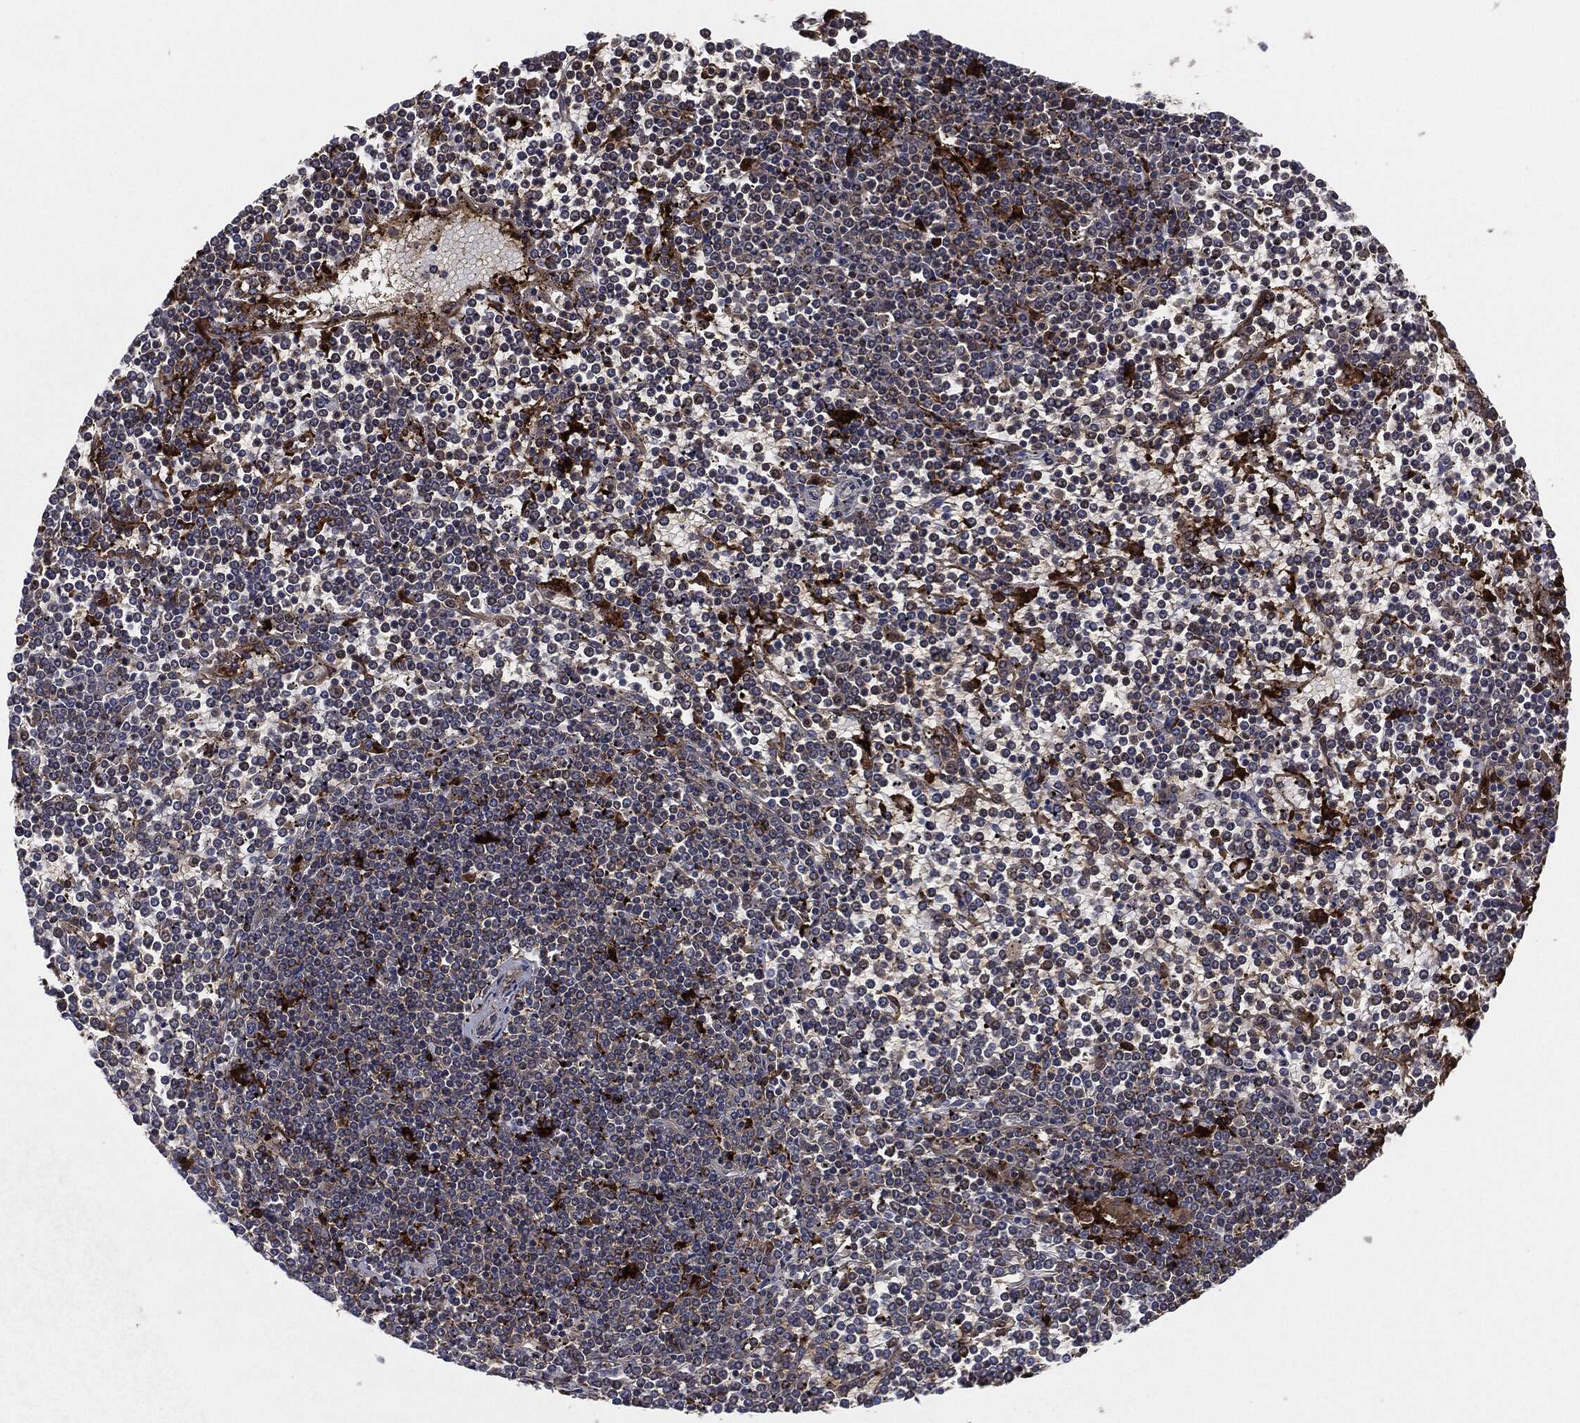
{"staining": {"intensity": "strong", "quantity": "<25%", "location": "cytoplasmic/membranous"}, "tissue": "lymphoma", "cell_type": "Tumor cells", "image_type": "cancer", "snomed": [{"axis": "morphology", "description": "Malignant lymphoma, non-Hodgkin's type, Low grade"}, {"axis": "topography", "description": "Spleen"}], "caption": "The immunohistochemical stain labels strong cytoplasmic/membranous staining in tumor cells of lymphoma tissue.", "gene": "TMEM11", "patient": {"sex": "female", "age": 19}}